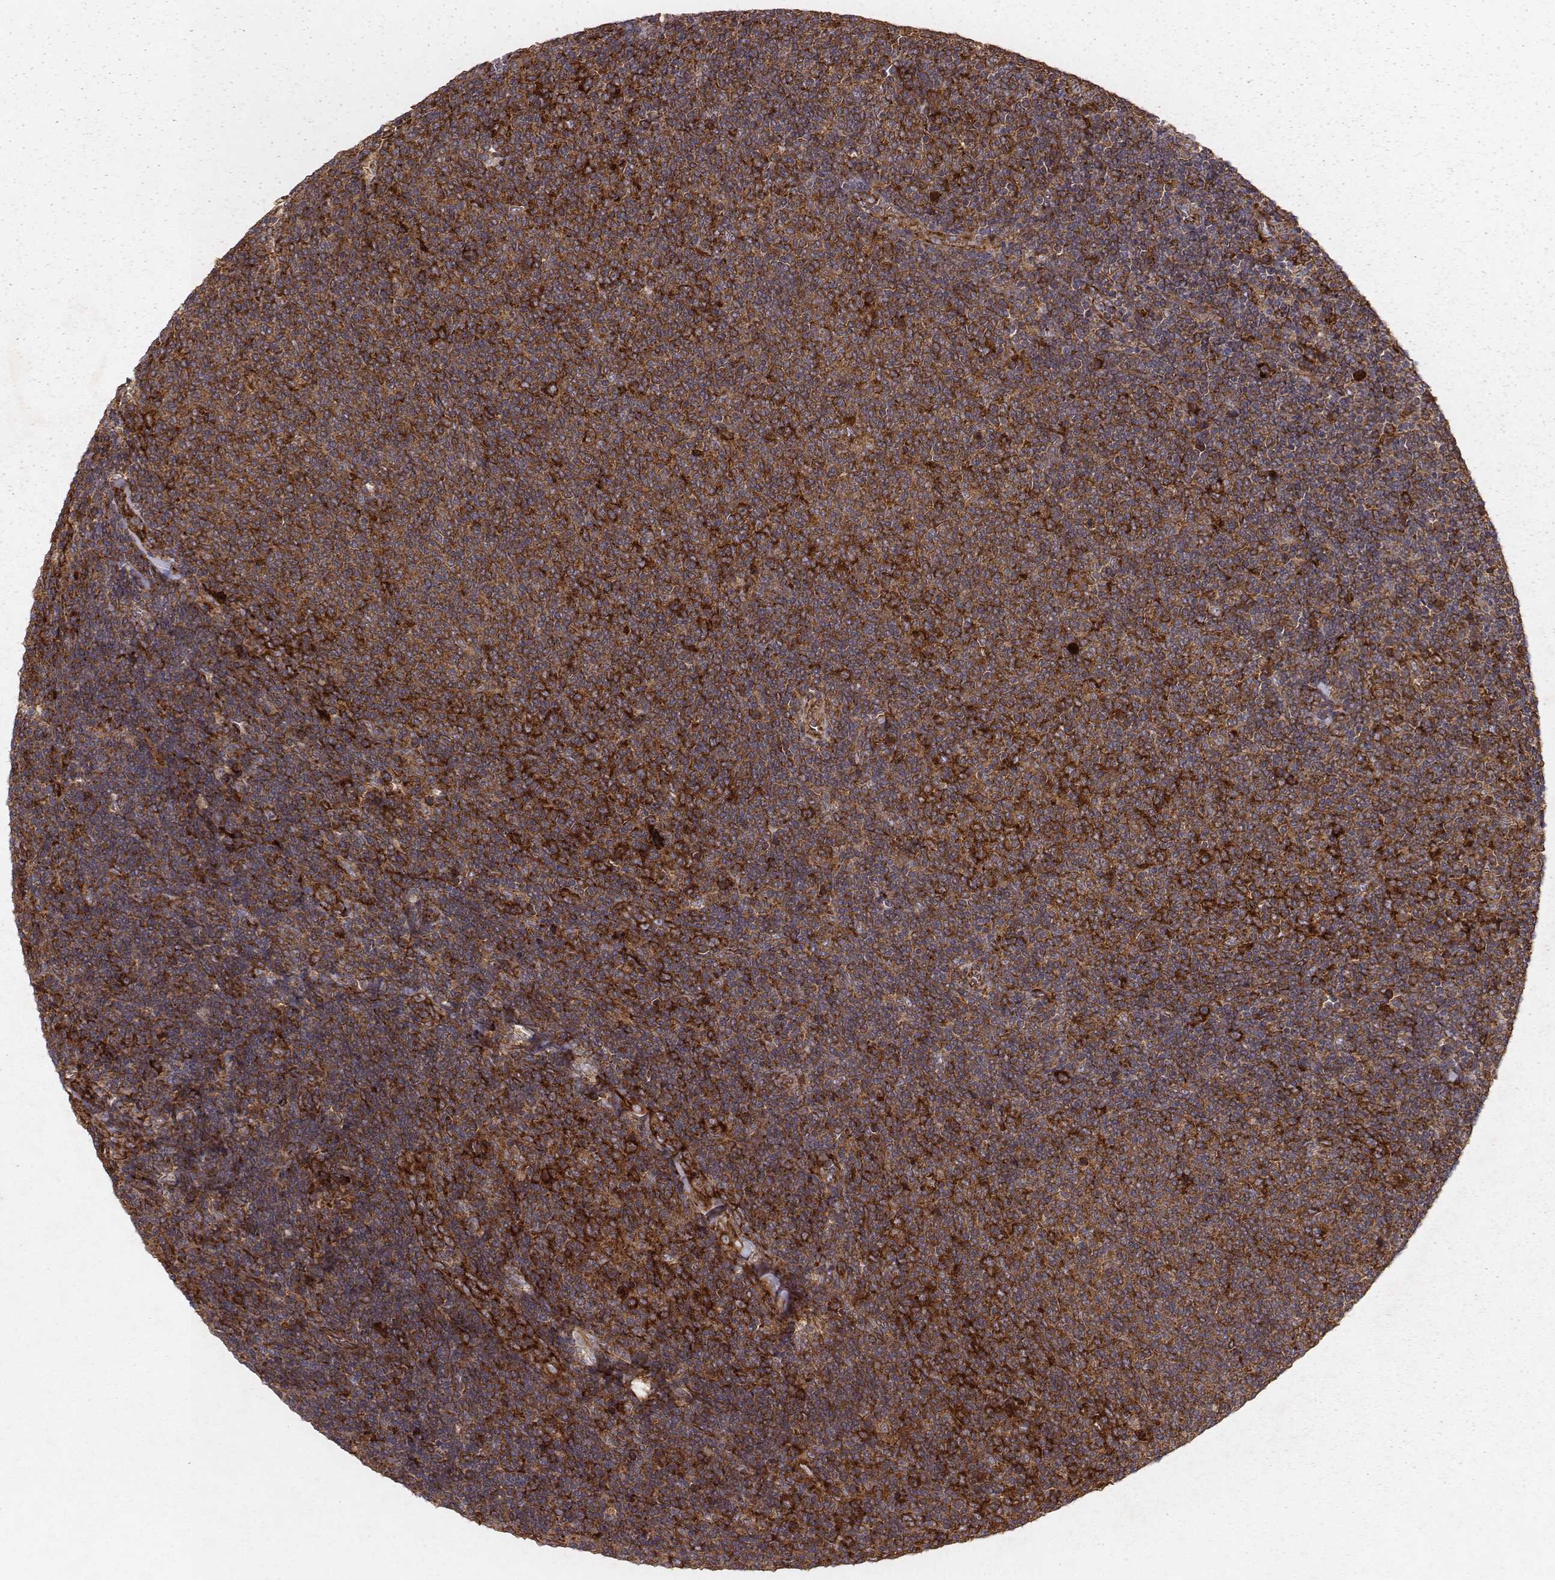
{"staining": {"intensity": "strong", "quantity": ">75%", "location": "cytoplasmic/membranous"}, "tissue": "lymphoma", "cell_type": "Tumor cells", "image_type": "cancer", "snomed": [{"axis": "morphology", "description": "Malignant lymphoma, non-Hodgkin's type, Low grade"}, {"axis": "topography", "description": "Lymph node"}], "caption": "Lymphoma stained with a brown dye displays strong cytoplasmic/membranous positive positivity in approximately >75% of tumor cells.", "gene": "TXLNA", "patient": {"sex": "male", "age": 52}}